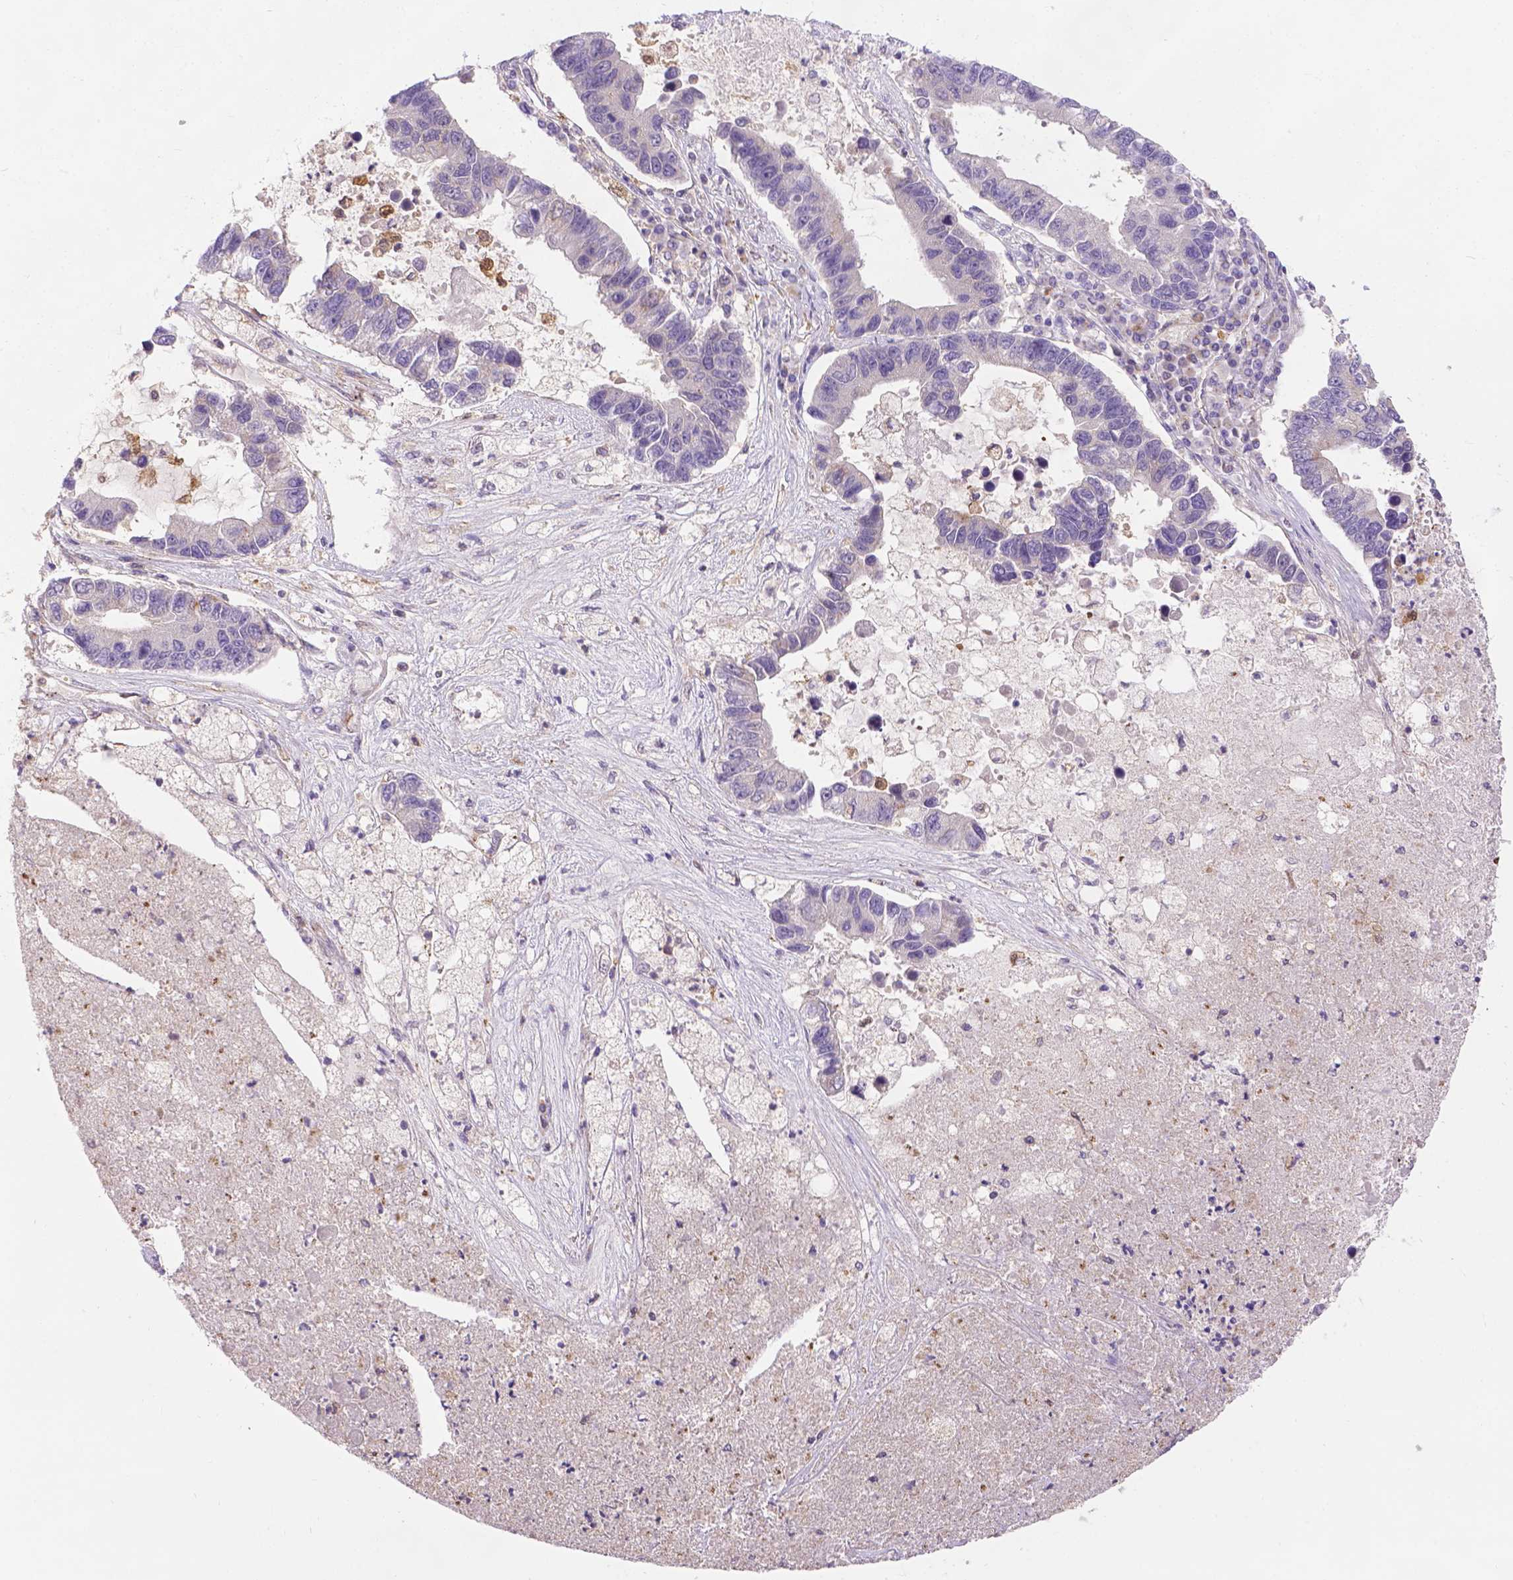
{"staining": {"intensity": "negative", "quantity": "none", "location": "none"}, "tissue": "lung cancer", "cell_type": "Tumor cells", "image_type": "cancer", "snomed": [{"axis": "morphology", "description": "Adenocarcinoma, NOS"}, {"axis": "topography", "description": "Bronchus"}, {"axis": "topography", "description": "Lung"}], "caption": "A high-resolution histopathology image shows IHC staining of adenocarcinoma (lung), which exhibits no significant staining in tumor cells. (DAB immunohistochemistry (IHC), high magnification).", "gene": "TM4SF18", "patient": {"sex": "female", "age": 51}}